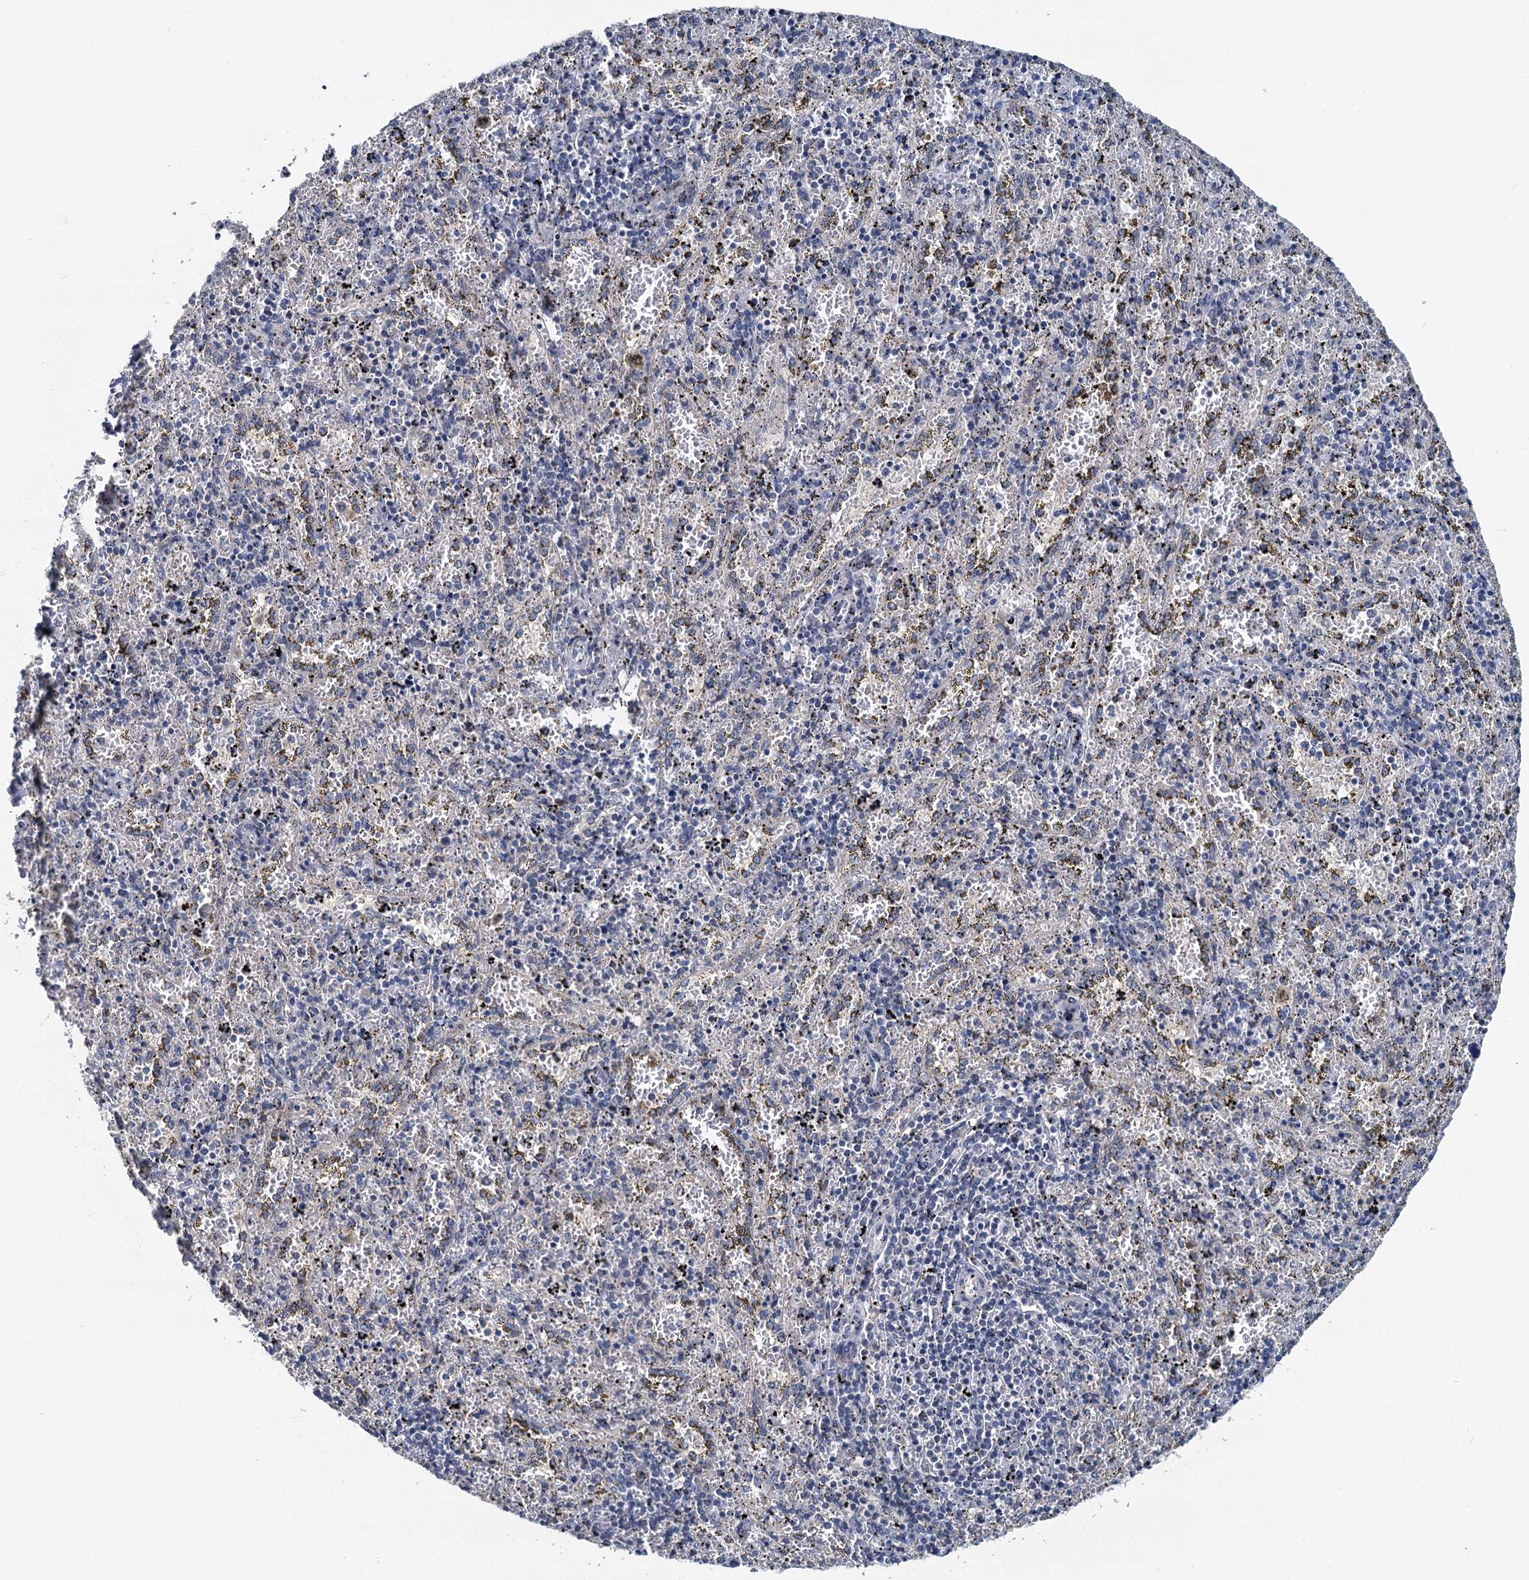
{"staining": {"intensity": "negative", "quantity": "none", "location": "none"}, "tissue": "spleen", "cell_type": "Cells in red pulp", "image_type": "normal", "snomed": [{"axis": "morphology", "description": "Normal tissue, NOS"}, {"axis": "topography", "description": "Spleen"}], "caption": "Cells in red pulp are negative for brown protein staining in normal spleen. (IHC, brightfield microscopy, high magnification).", "gene": "SPINK9", "patient": {"sex": "male", "age": 11}}